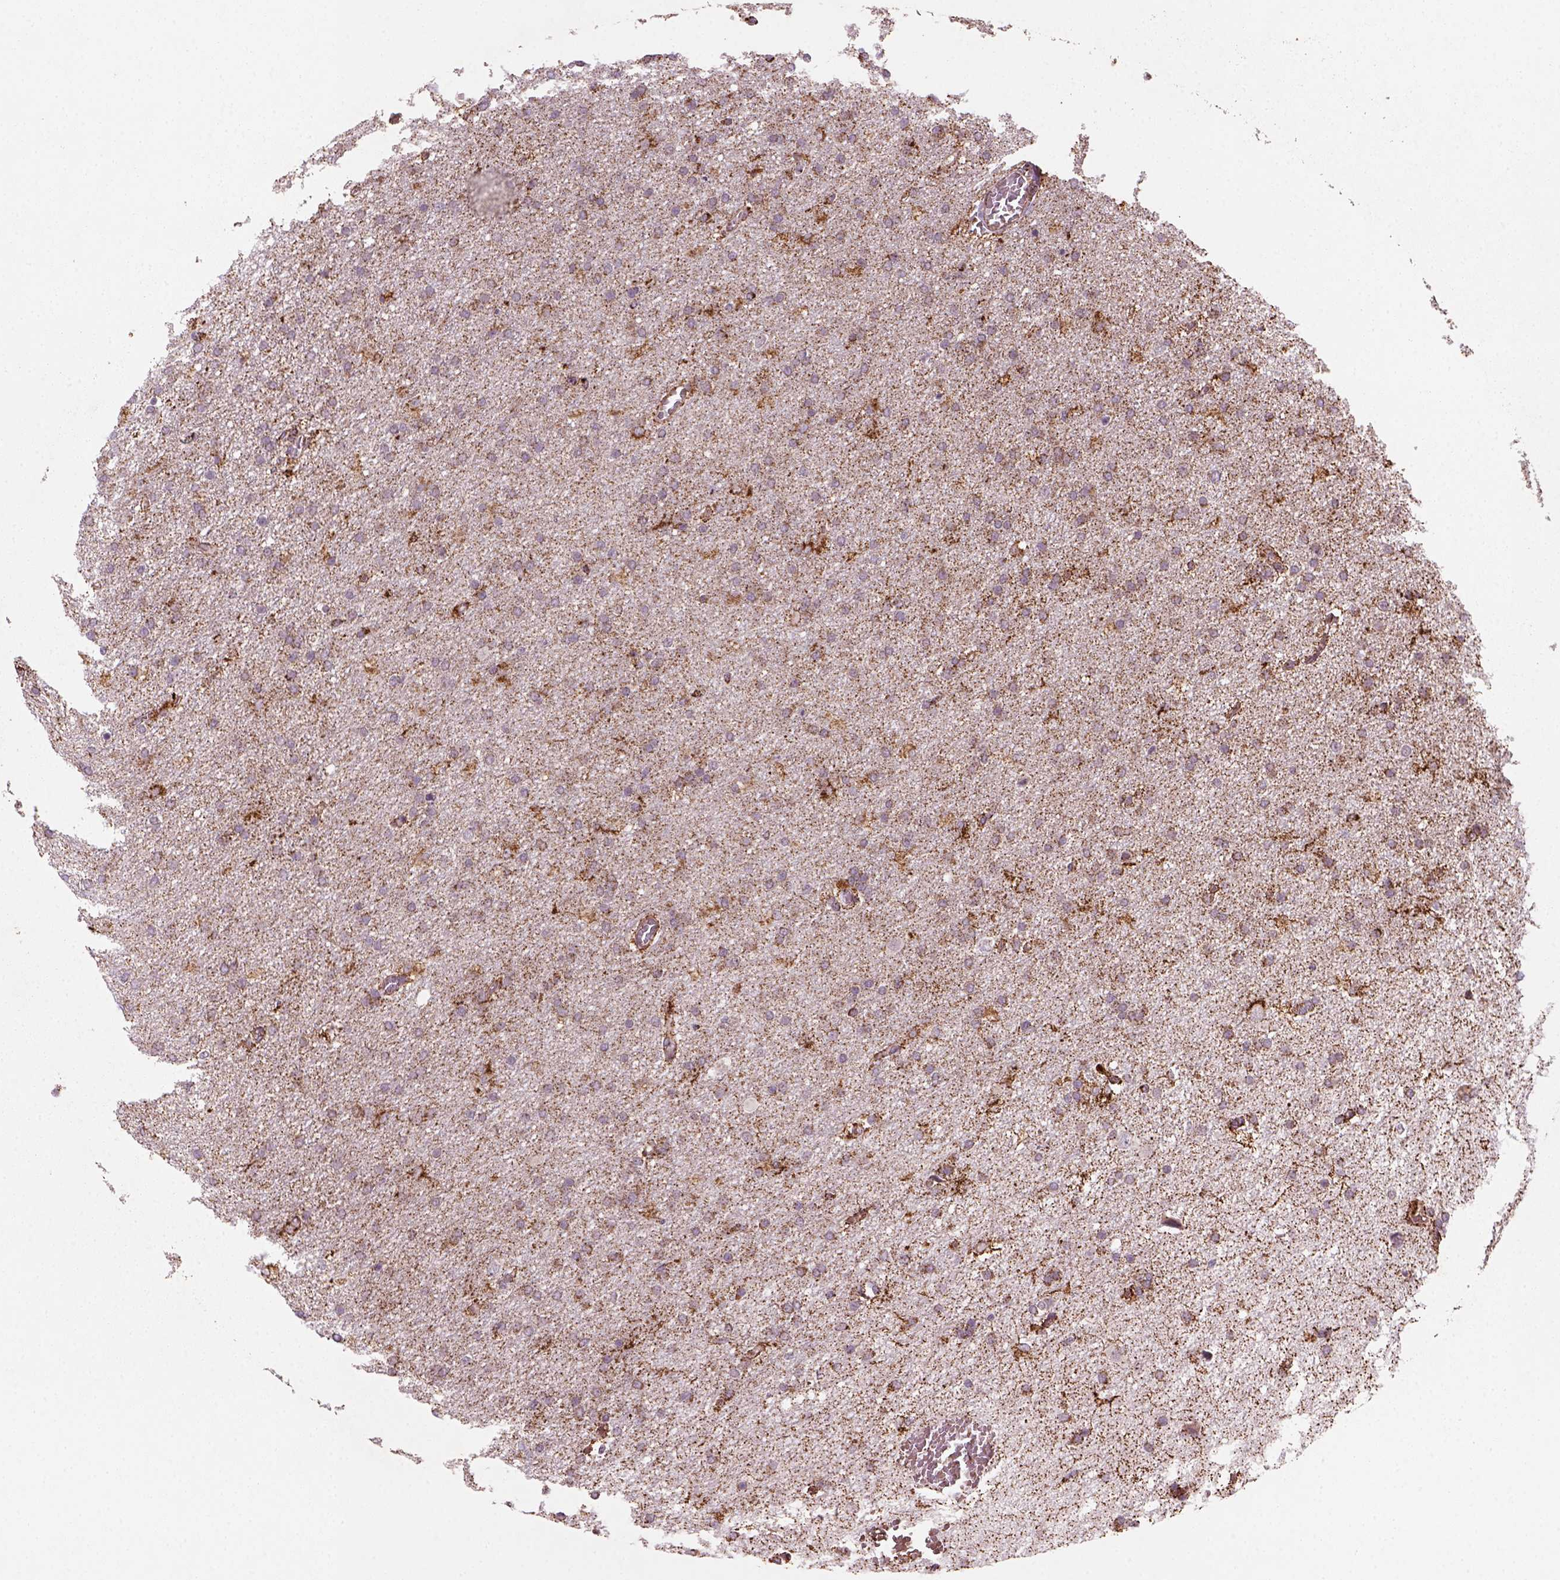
{"staining": {"intensity": "weak", "quantity": ">75%", "location": "cytoplasmic/membranous"}, "tissue": "glioma", "cell_type": "Tumor cells", "image_type": "cancer", "snomed": [{"axis": "morphology", "description": "Glioma, malignant, High grade"}, {"axis": "topography", "description": "Cerebral cortex"}], "caption": "High-grade glioma (malignant) stained for a protein reveals weak cytoplasmic/membranous positivity in tumor cells.", "gene": "NUDT16L1", "patient": {"sex": "male", "age": 70}}